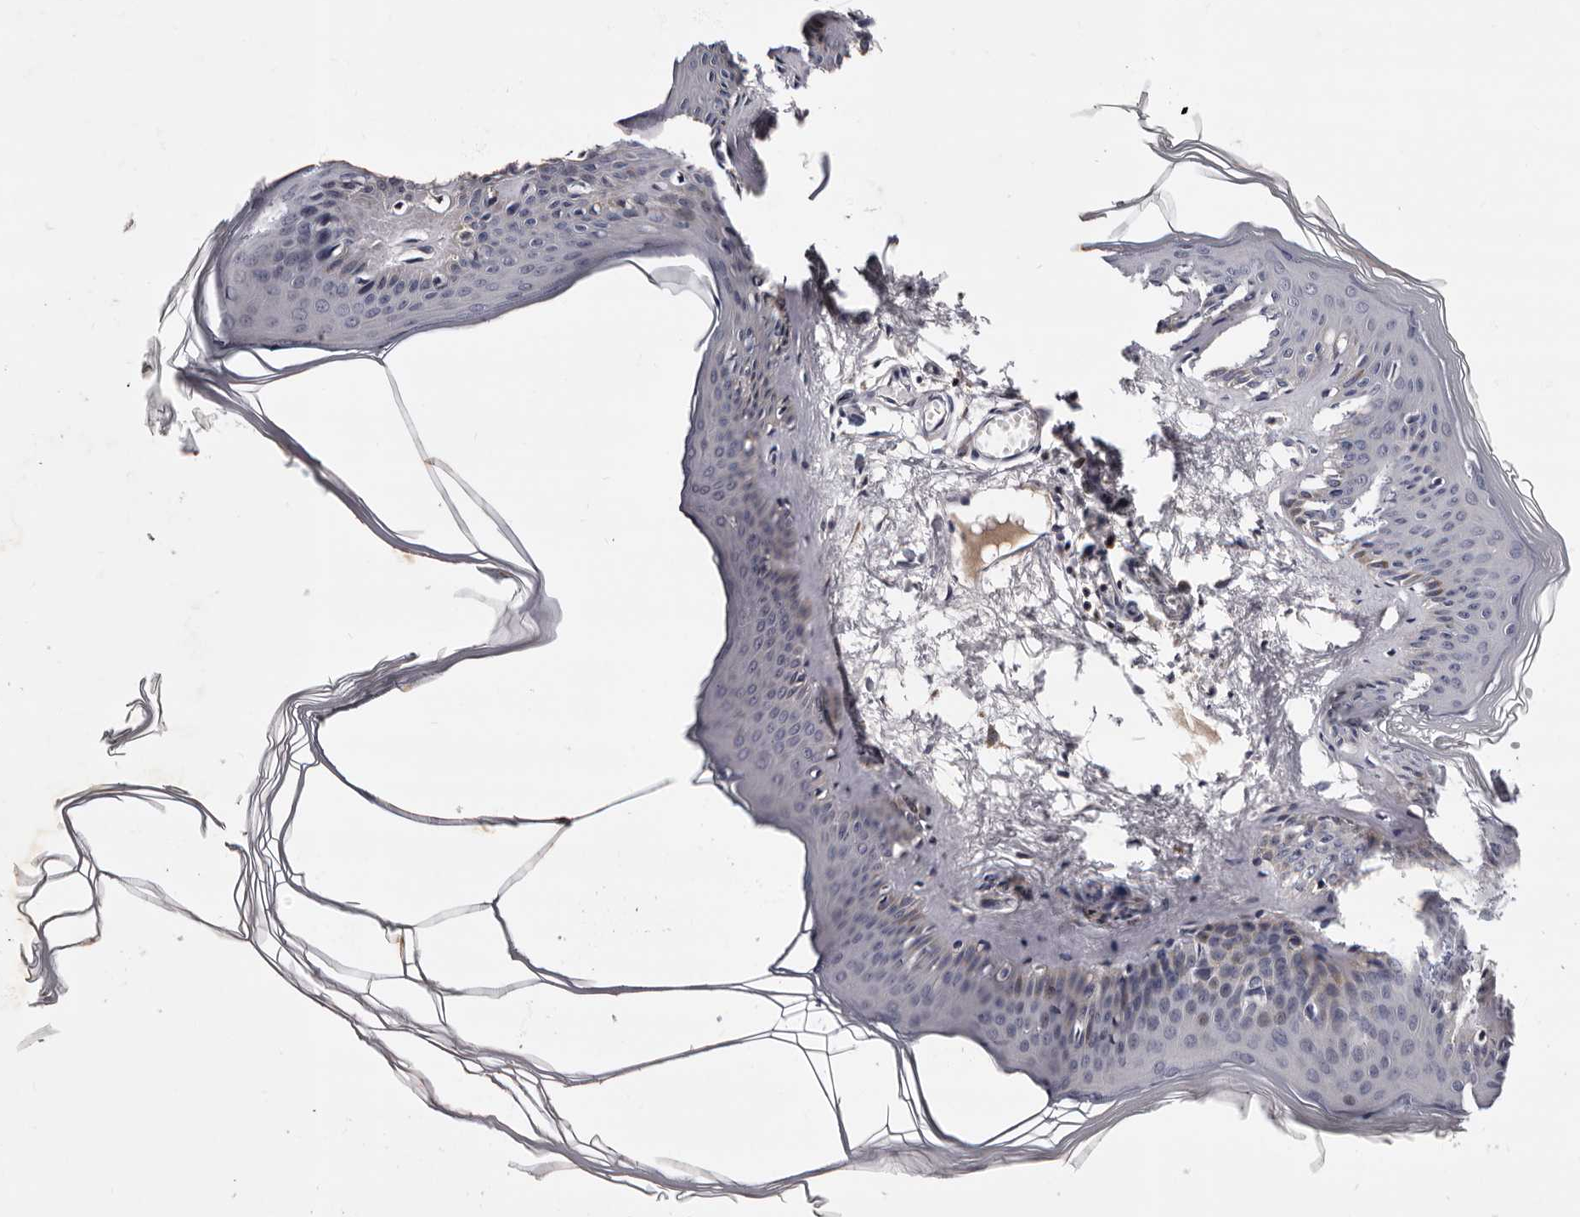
{"staining": {"intensity": "negative", "quantity": "none", "location": "none"}, "tissue": "skin", "cell_type": "Fibroblasts", "image_type": "normal", "snomed": [{"axis": "morphology", "description": "Normal tissue, NOS"}, {"axis": "topography", "description": "Skin"}], "caption": "A high-resolution micrograph shows immunohistochemistry (IHC) staining of normal skin, which displays no significant positivity in fibroblasts. (IHC, brightfield microscopy, high magnification).", "gene": "TAF4B", "patient": {"sex": "female", "age": 27}}